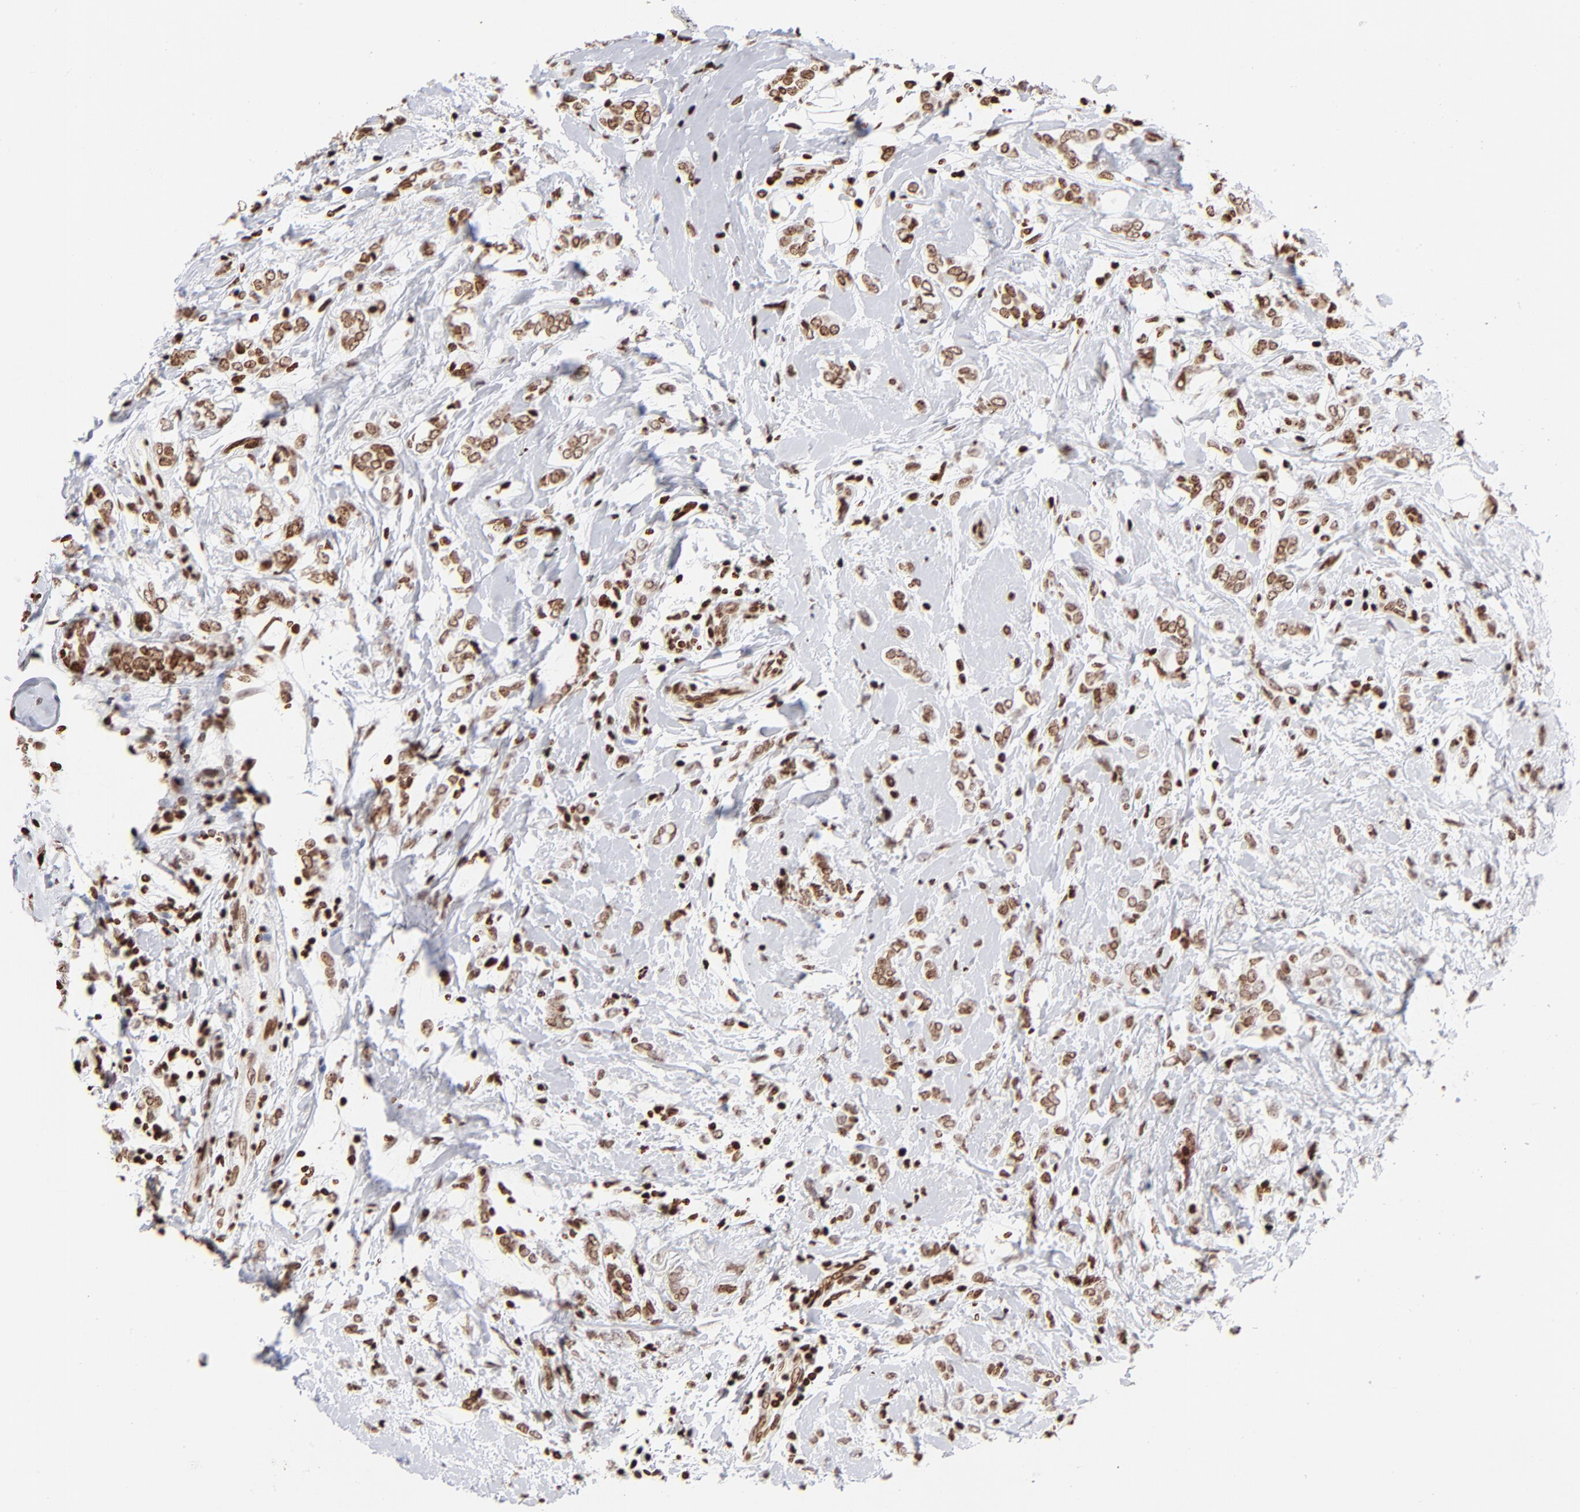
{"staining": {"intensity": "moderate", "quantity": ">75%", "location": "nuclear"}, "tissue": "breast cancer", "cell_type": "Tumor cells", "image_type": "cancer", "snomed": [{"axis": "morphology", "description": "Normal tissue, NOS"}, {"axis": "morphology", "description": "Lobular carcinoma"}, {"axis": "topography", "description": "Breast"}], "caption": "Protein staining of lobular carcinoma (breast) tissue shows moderate nuclear staining in approximately >75% of tumor cells. (brown staining indicates protein expression, while blue staining denotes nuclei).", "gene": "RTL4", "patient": {"sex": "female", "age": 47}}